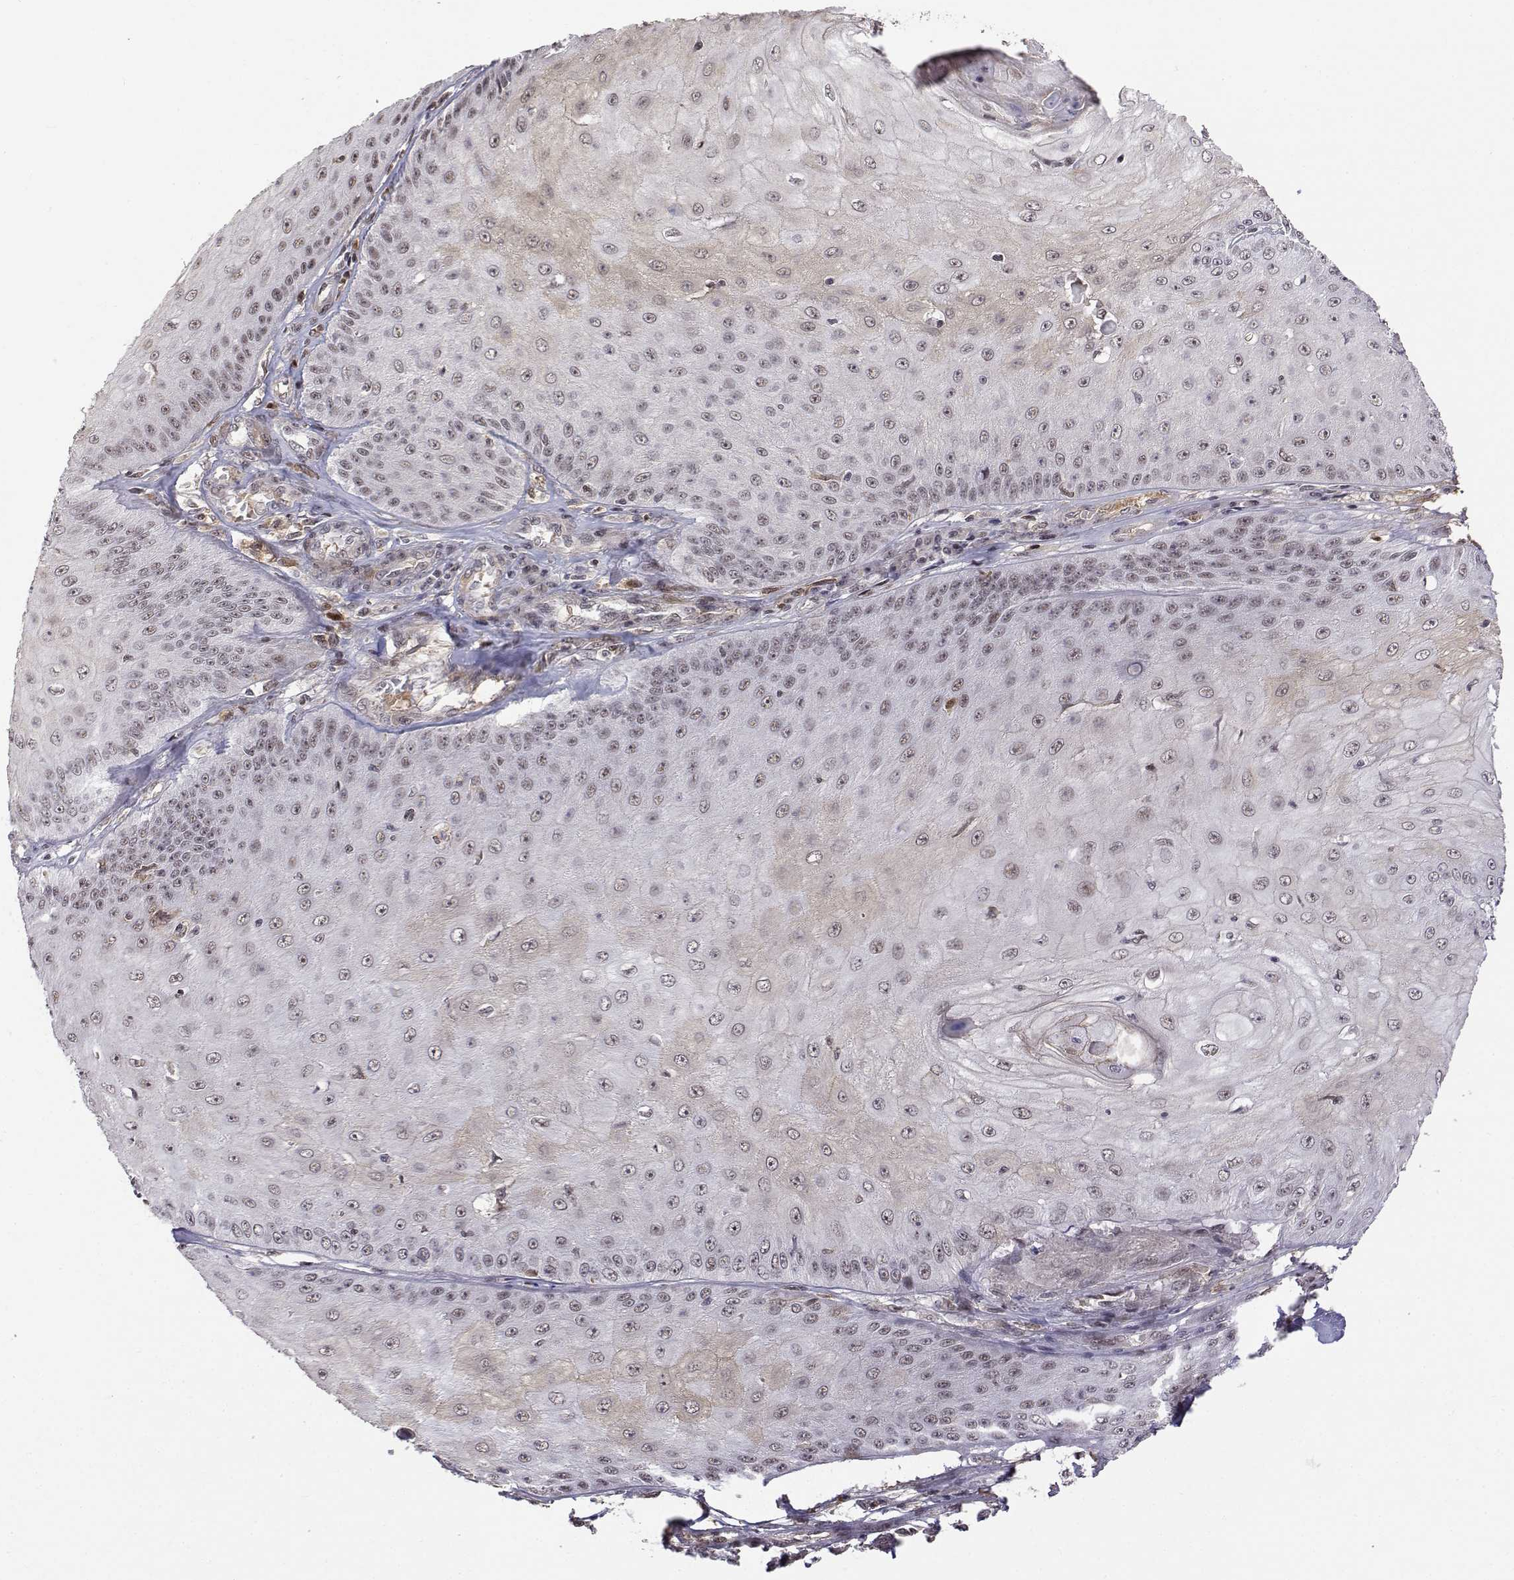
{"staining": {"intensity": "negative", "quantity": "none", "location": "none"}, "tissue": "skin cancer", "cell_type": "Tumor cells", "image_type": "cancer", "snomed": [{"axis": "morphology", "description": "Squamous cell carcinoma, NOS"}, {"axis": "topography", "description": "Skin"}], "caption": "Protein analysis of skin squamous cell carcinoma shows no significant staining in tumor cells. Nuclei are stained in blue.", "gene": "ITGA7", "patient": {"sex": "male", "age": 70}}